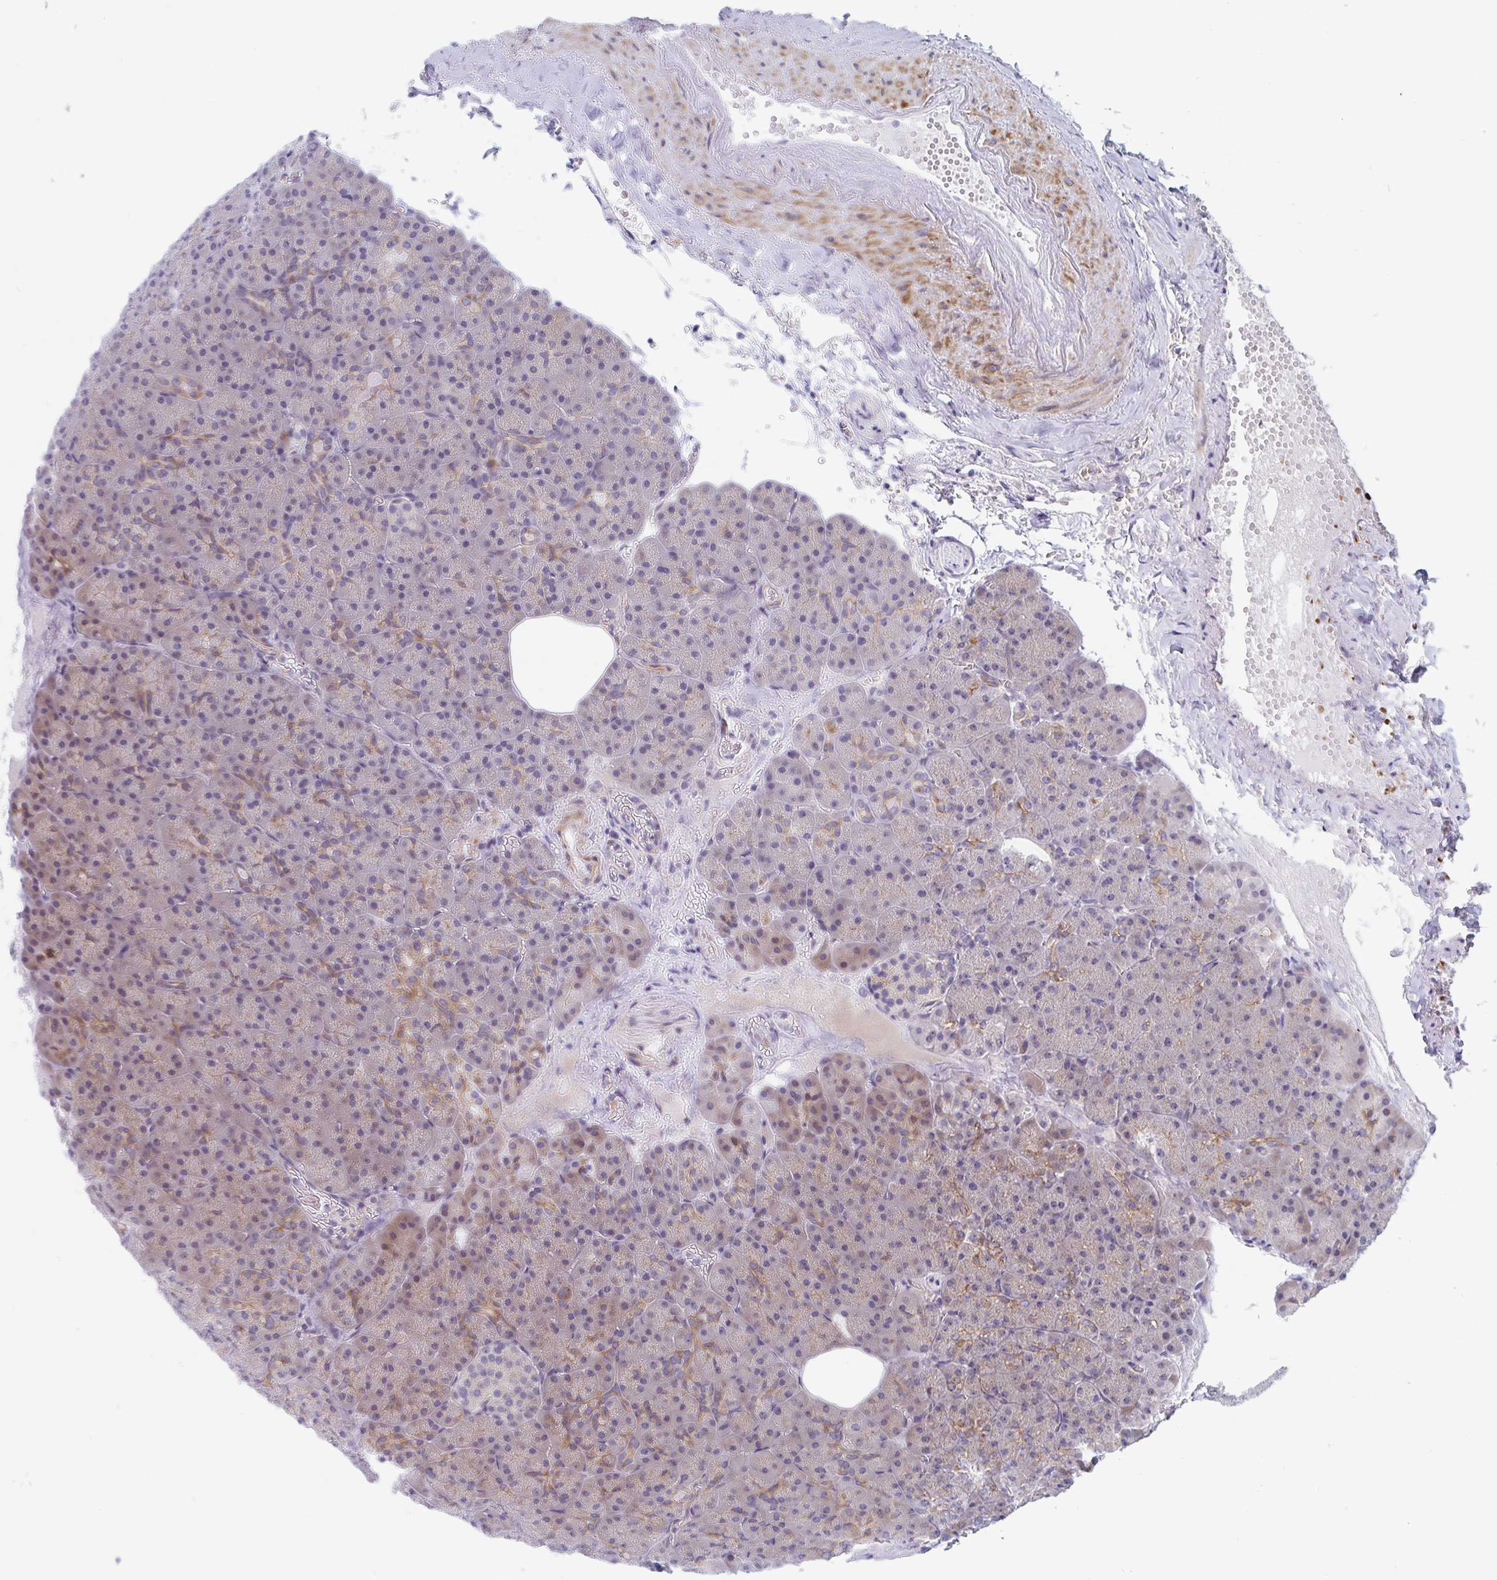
{"staining": {"intensity": "moderate", "quantity": "<25%", "location": "cytoplasmic/membranous"}, "tissue": "pancreas", "cell_type": "Exocrine glandular cells", "image_type": "normal", "snomed": [{"axis": "morphology", "description": "Normal tissue, NOS"}, {"axis": "topography", "description": "Pancreas"}], "caption": "Pancreas stained for a protein demonstrates moderate cytoplasmic/membranous positivity in exocrine glandular cells. The staining was performed using DAB to visualize the protein expression in brown, while the nuclei were stained in blue with hematoxylin (Magnification: 20x).", "gene": "DUXA", "patient": {"sex": "female", "age": 74}}